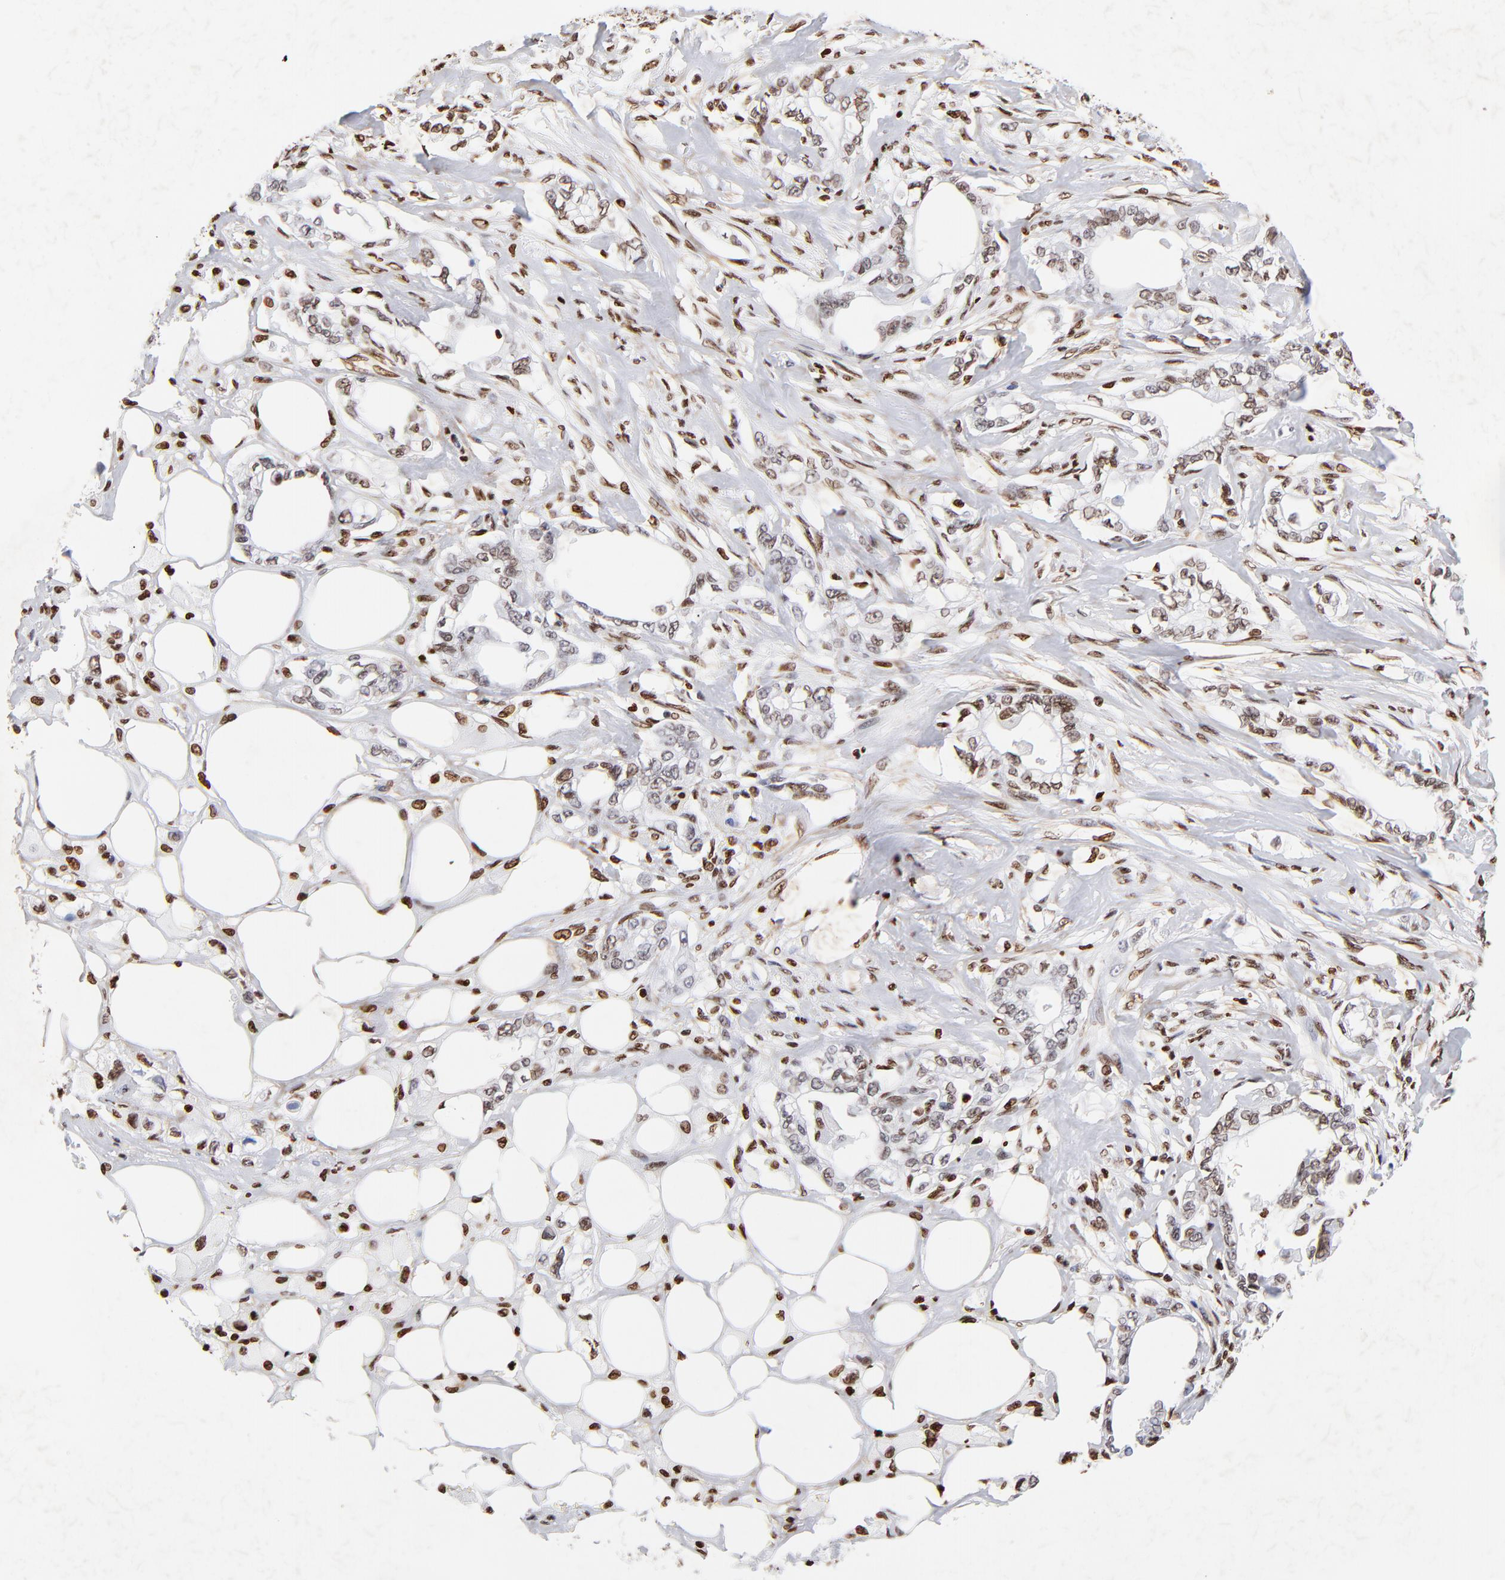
{"staining": {"intensity": "weak", "quantity": "<25%", "location": "nuclear"}, "tissue": "pancreatic cancer", "cell_type": "Tumor cells", "image_type": "cancer", "snomed": [{"axis": "morphology", "description": "Normal tissue, NOS"}, {"axis": "topography", "description": "Pancreas"}], "caption": "Pancreatic cancer was stained to show a protein in brown. There is no significant expression in tumor cells.", "gene": "FBH1", "patient": {"sex": "male", "age": 42}}